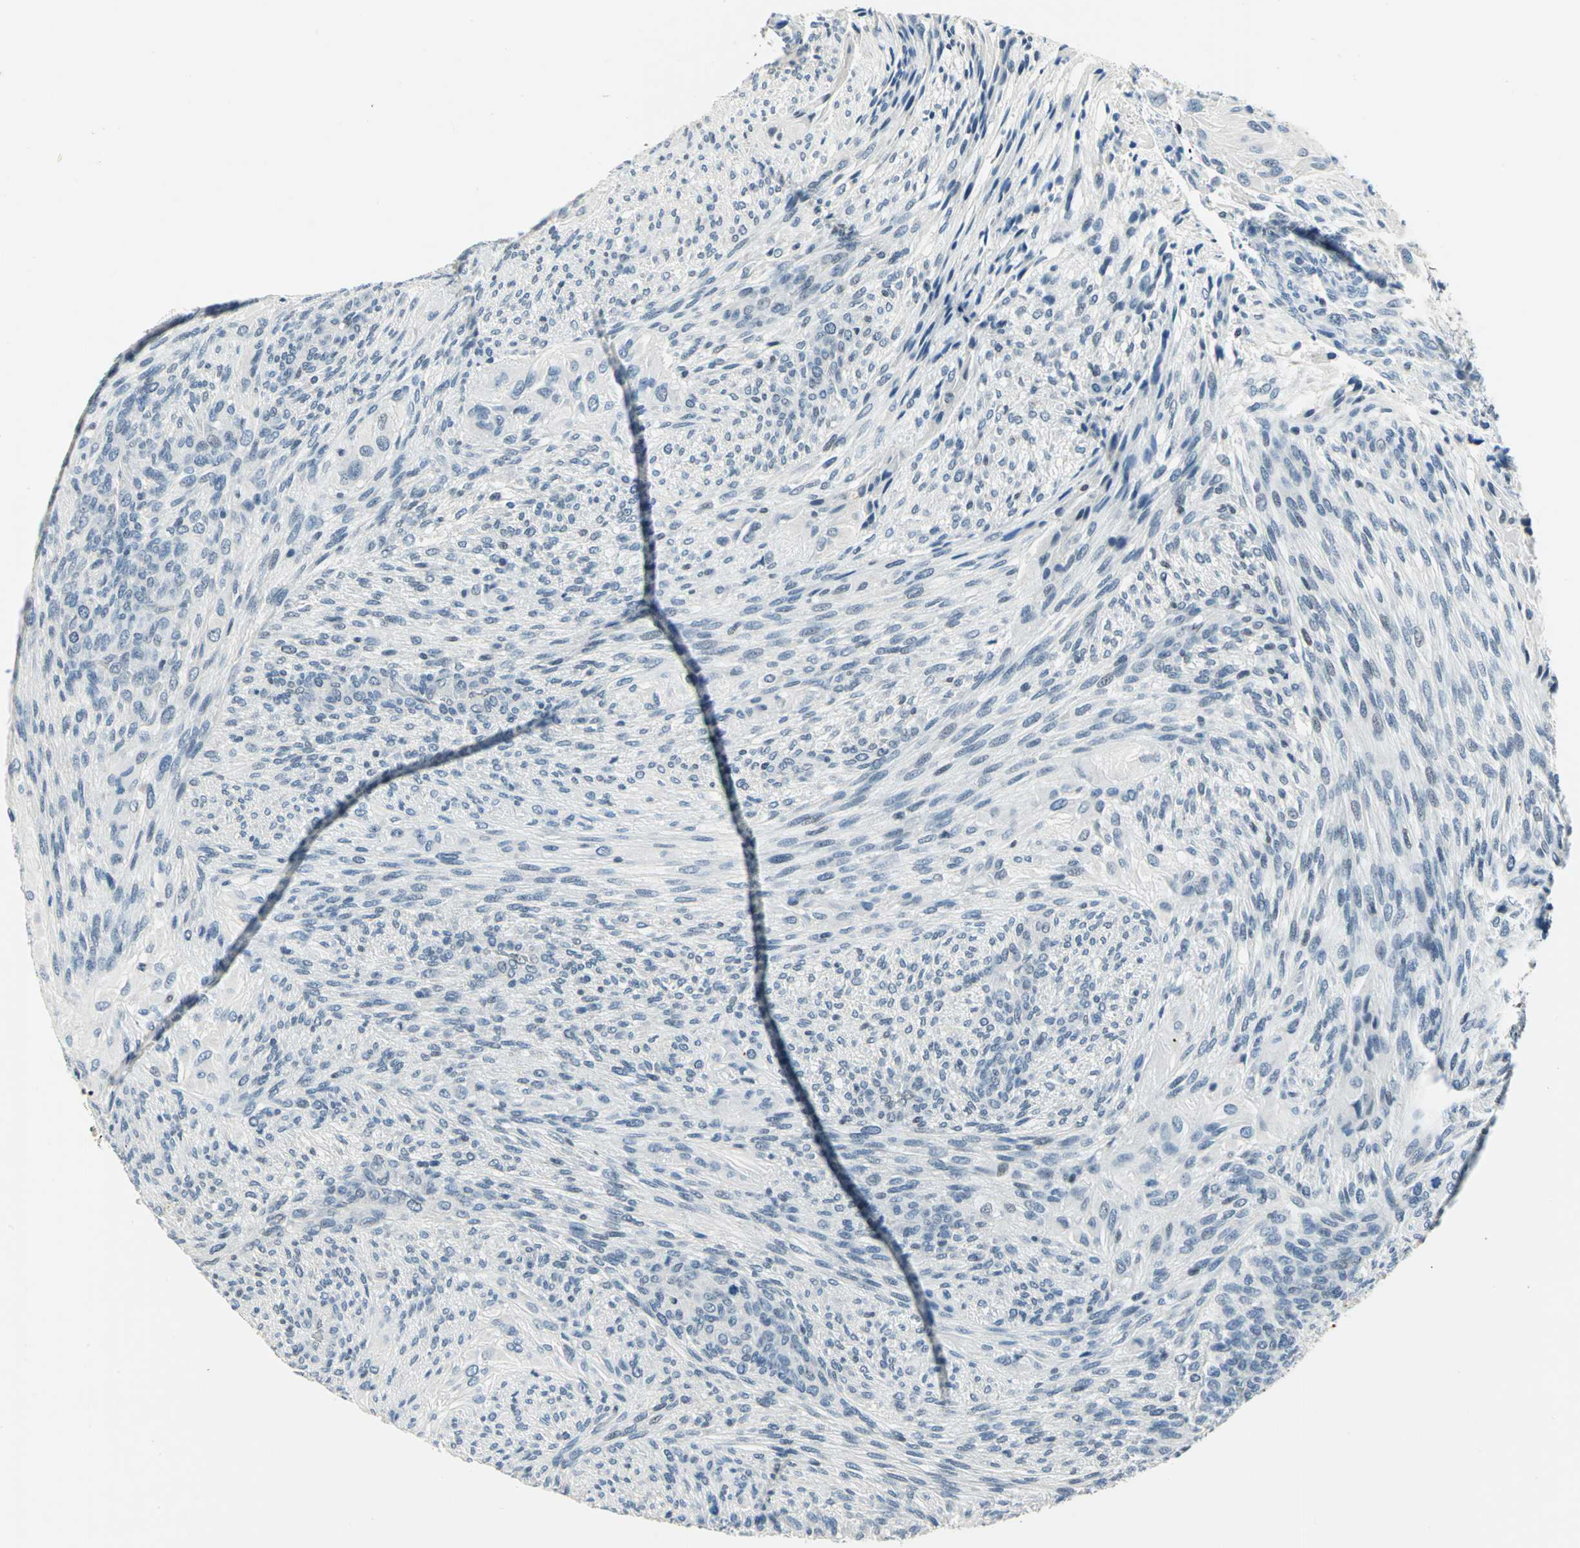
{"staining": {"intensity": "negative", "quantity": "none", "location": "none"}, "tissue": "glioma", "cell_type": "Tumor cells", "image_type": "cancer", "snomed": [{"axis": "morphology", "description": "Glioma, malignant, High grade"}, {"axis": "topography", "description": "Cerebral cortex"}], "caption": "Immunohistochemistry of human glioma demonstrates no positivity in tumor cells.", "gene": "RAD17", "patient": {"sex": "female", "age": 55}}